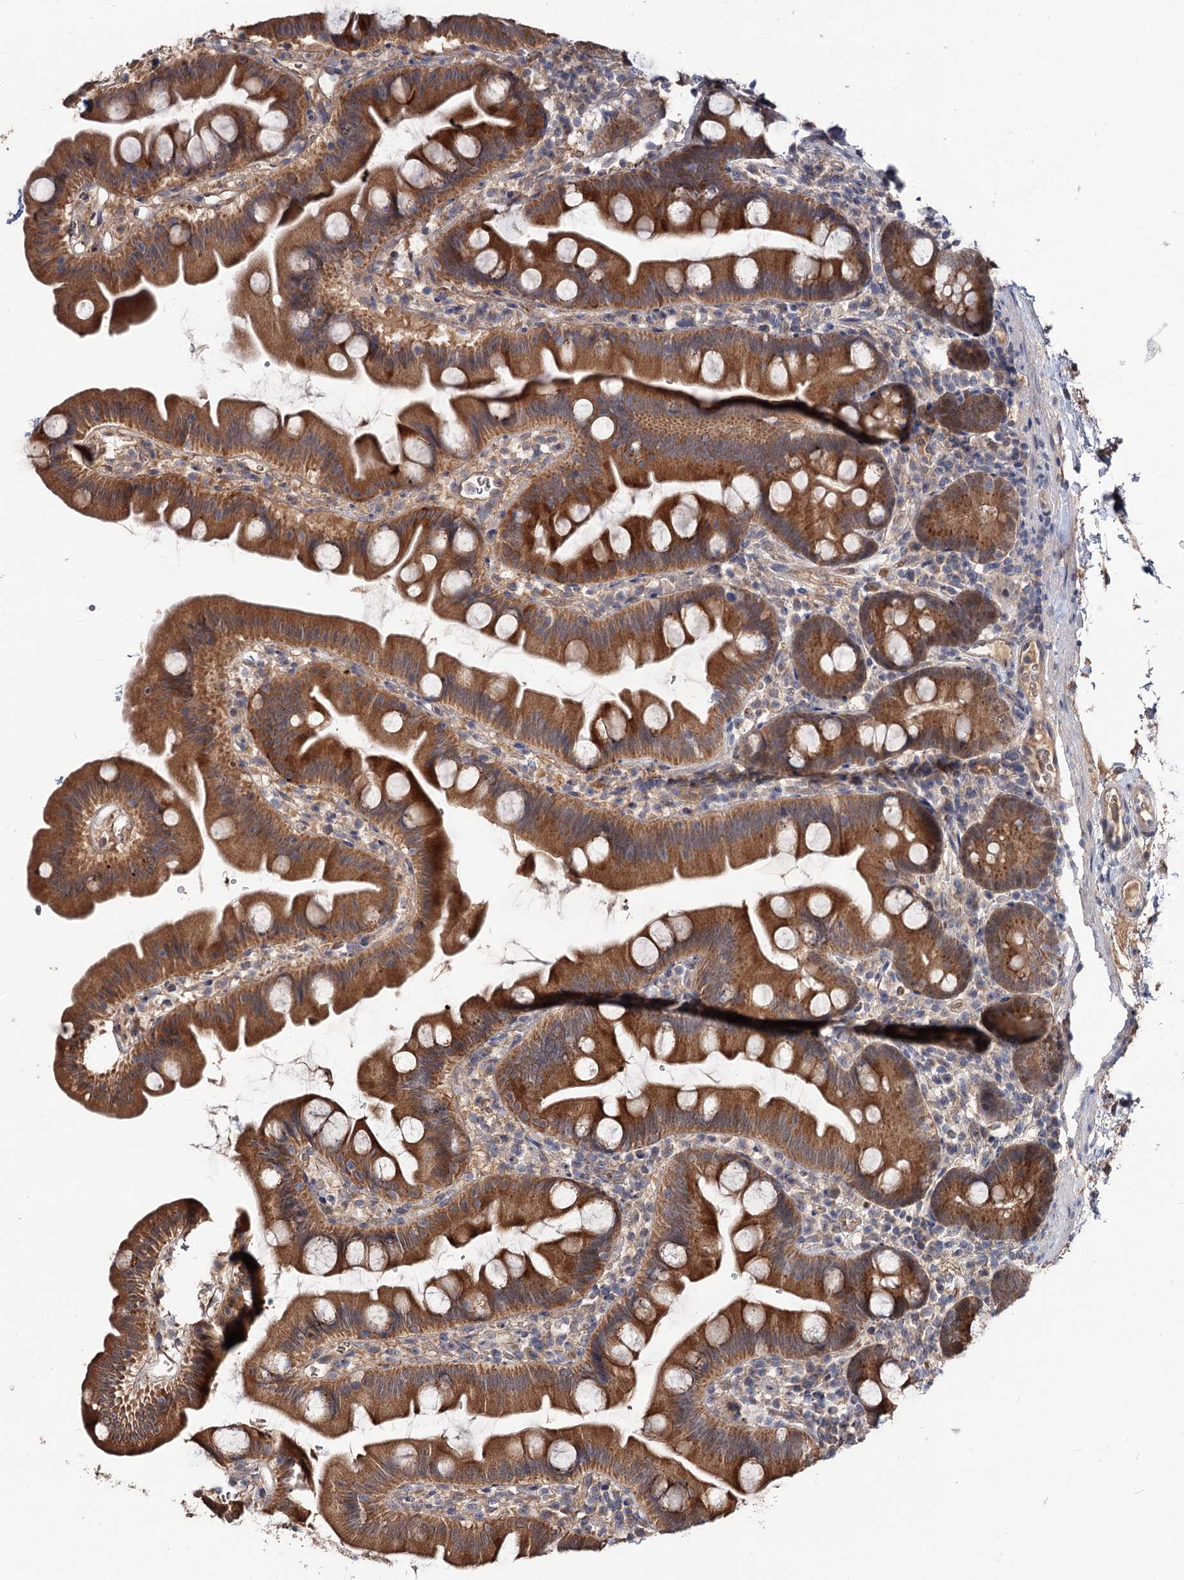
{"staining": {"intensity": "strong", "quantity": ">75%", "location": "cytoplasmic/membranous"}, "tissue": "small intestine", "cell_type": "Glandular cells", "image_type": "normal", "snomed": [{"axis": "morphology", "description": "Normal tissue, NOS"}, {"axis": "topography", "description": "Small intestine"}], "caption": "Protein expression analysis of unremarkable human small intestine reveals strong cytoplasmic/membranous expression in approximately >75% of glandular cells. The staining was performed using DAB to visualize the protein expression in brown, while the nuclei were stained in blue with hematoxylin (Magnification: 20x).", "gene": "NUDCD2", "patient": {"sex": "female", "age": 68}}